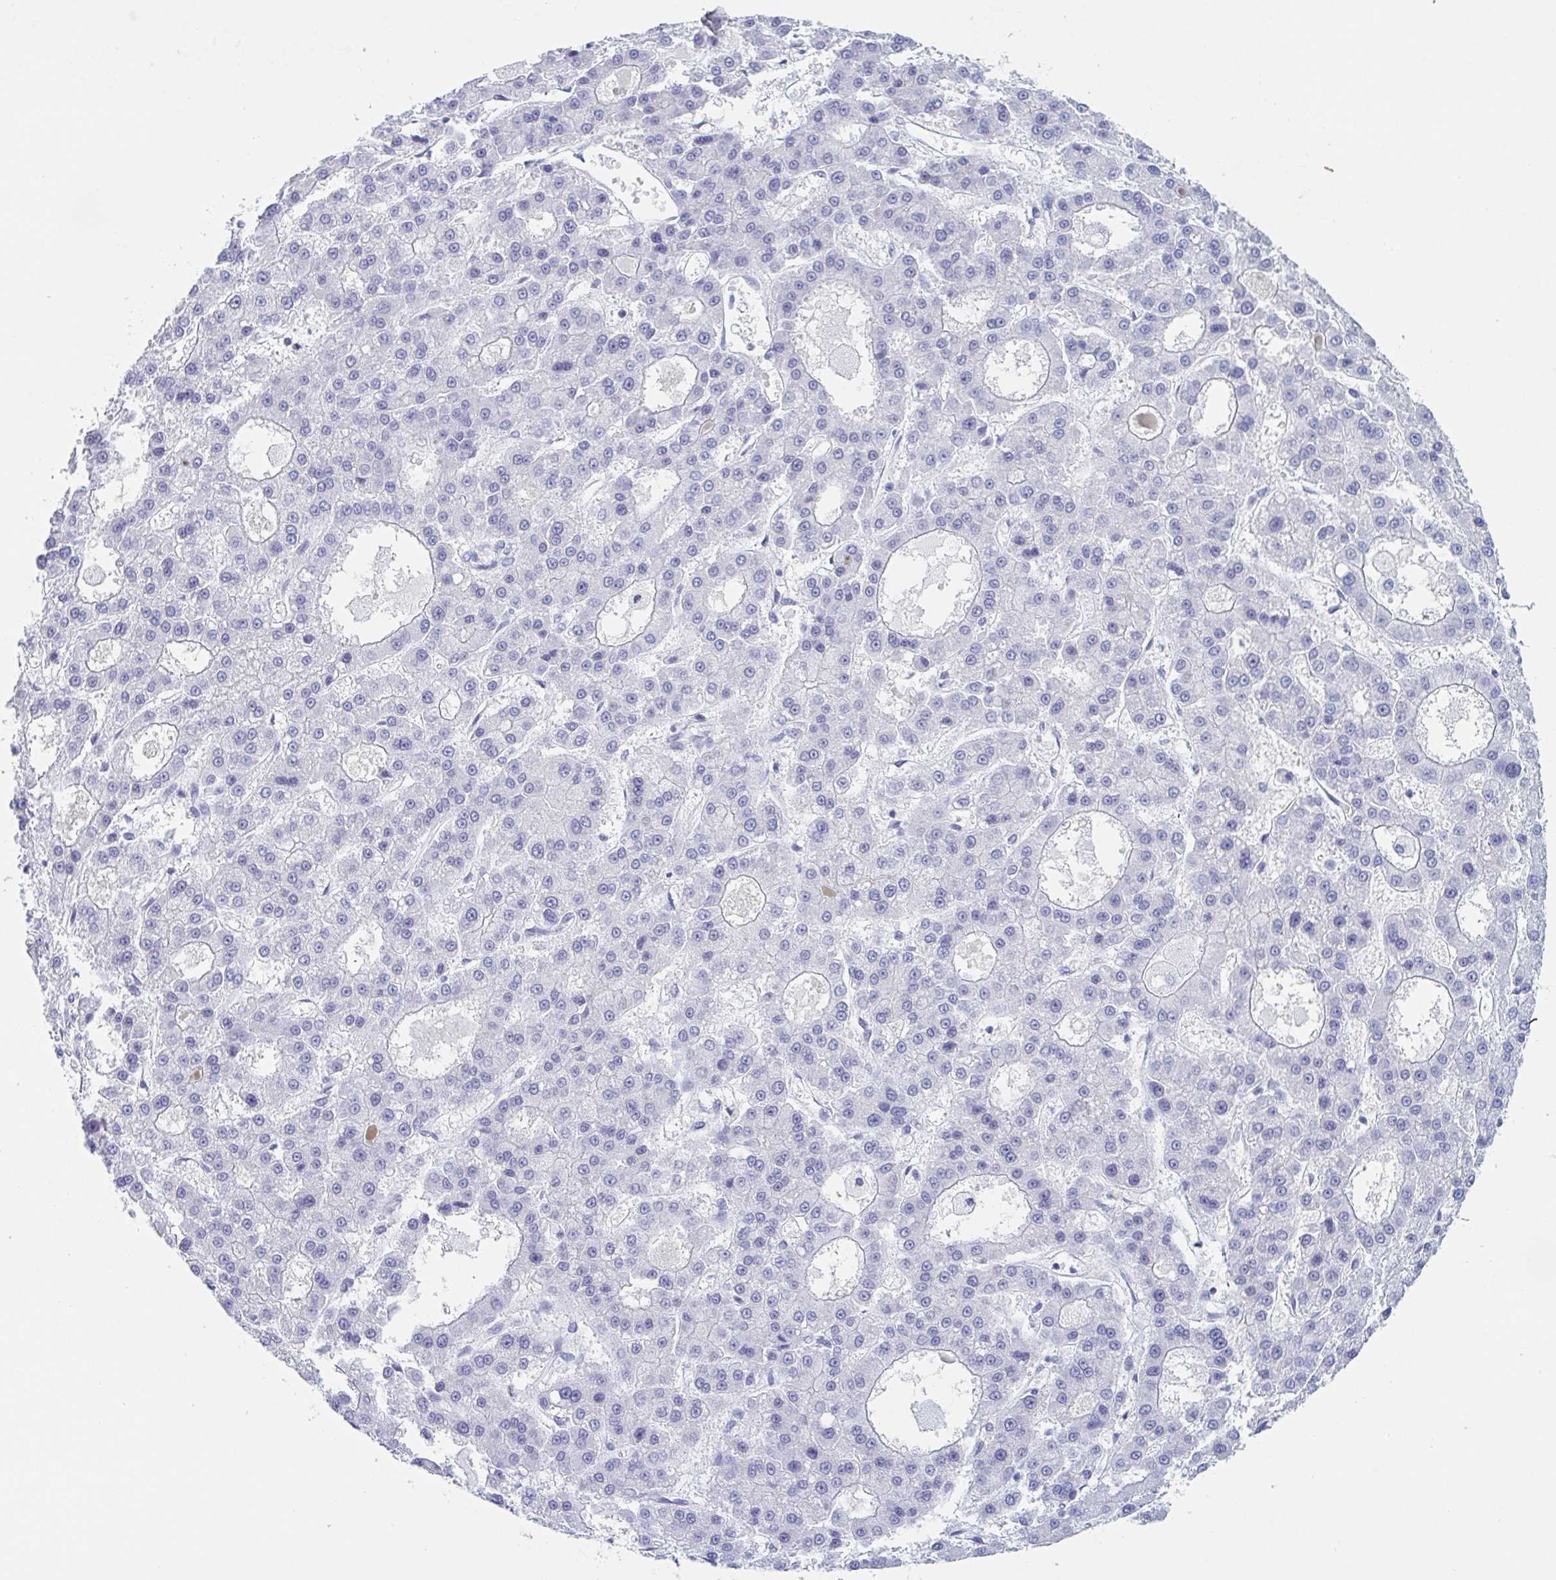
{"staining": {"intensity": "negative", "quantity": "none", "location": "none"}, "tissue": "liver cancer", "cell_type": "Tumor cells", "image_type": "cancer", "snomed": [{"axis": "morphology", "description": "Carcinoma, Hepatocellular, NOS"}, {"axis": "topography", "description": "Liver"}], "caption": "IHC image of liver hepatocellular carcinoma stained for a protein (brown), which shows no expression in tumor cells.", "gene": "CDX4", "patient": {"sex": "male", "age": 70}}